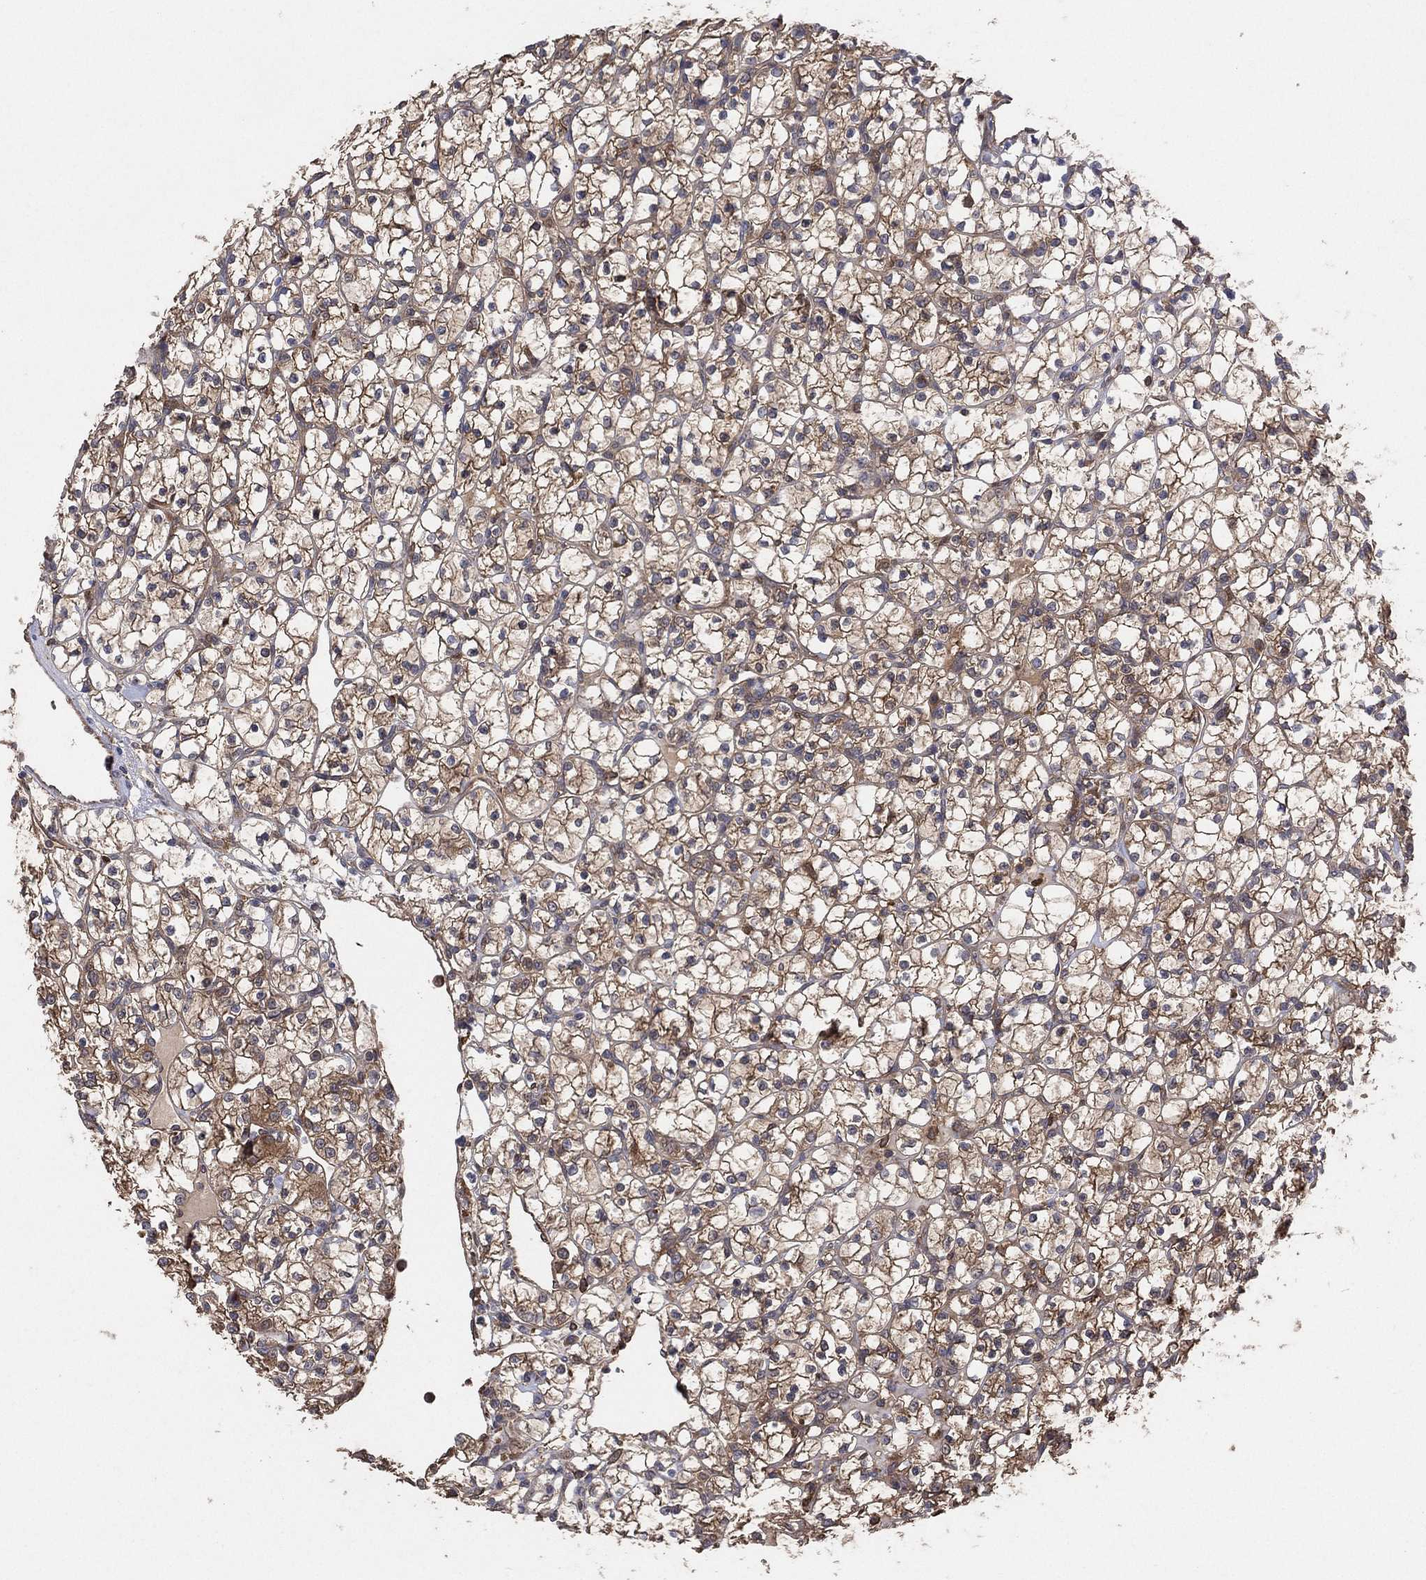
{"staining": {"intensity": "moderate", "quantity": "25%-75%", "location": "cytoplasmic/membranous"}, "tissue": "renal cancer", "cell_type": "Tumor cells", "image_type": "cancer", "snomed": [{"axis": "morphology", "description": "Adenocarcinoma, NOS"}, {"axis": "topography", "description": "Kidney"}], "caption": "Human renal adenocarcinoma stained for a protein (brown) shows moderate cytoplasmic/membranous positive positivity in about 25%-75% of tumor cells.", "gene": "PSMG4", "patient": {"sex": "female", "age": 89}}